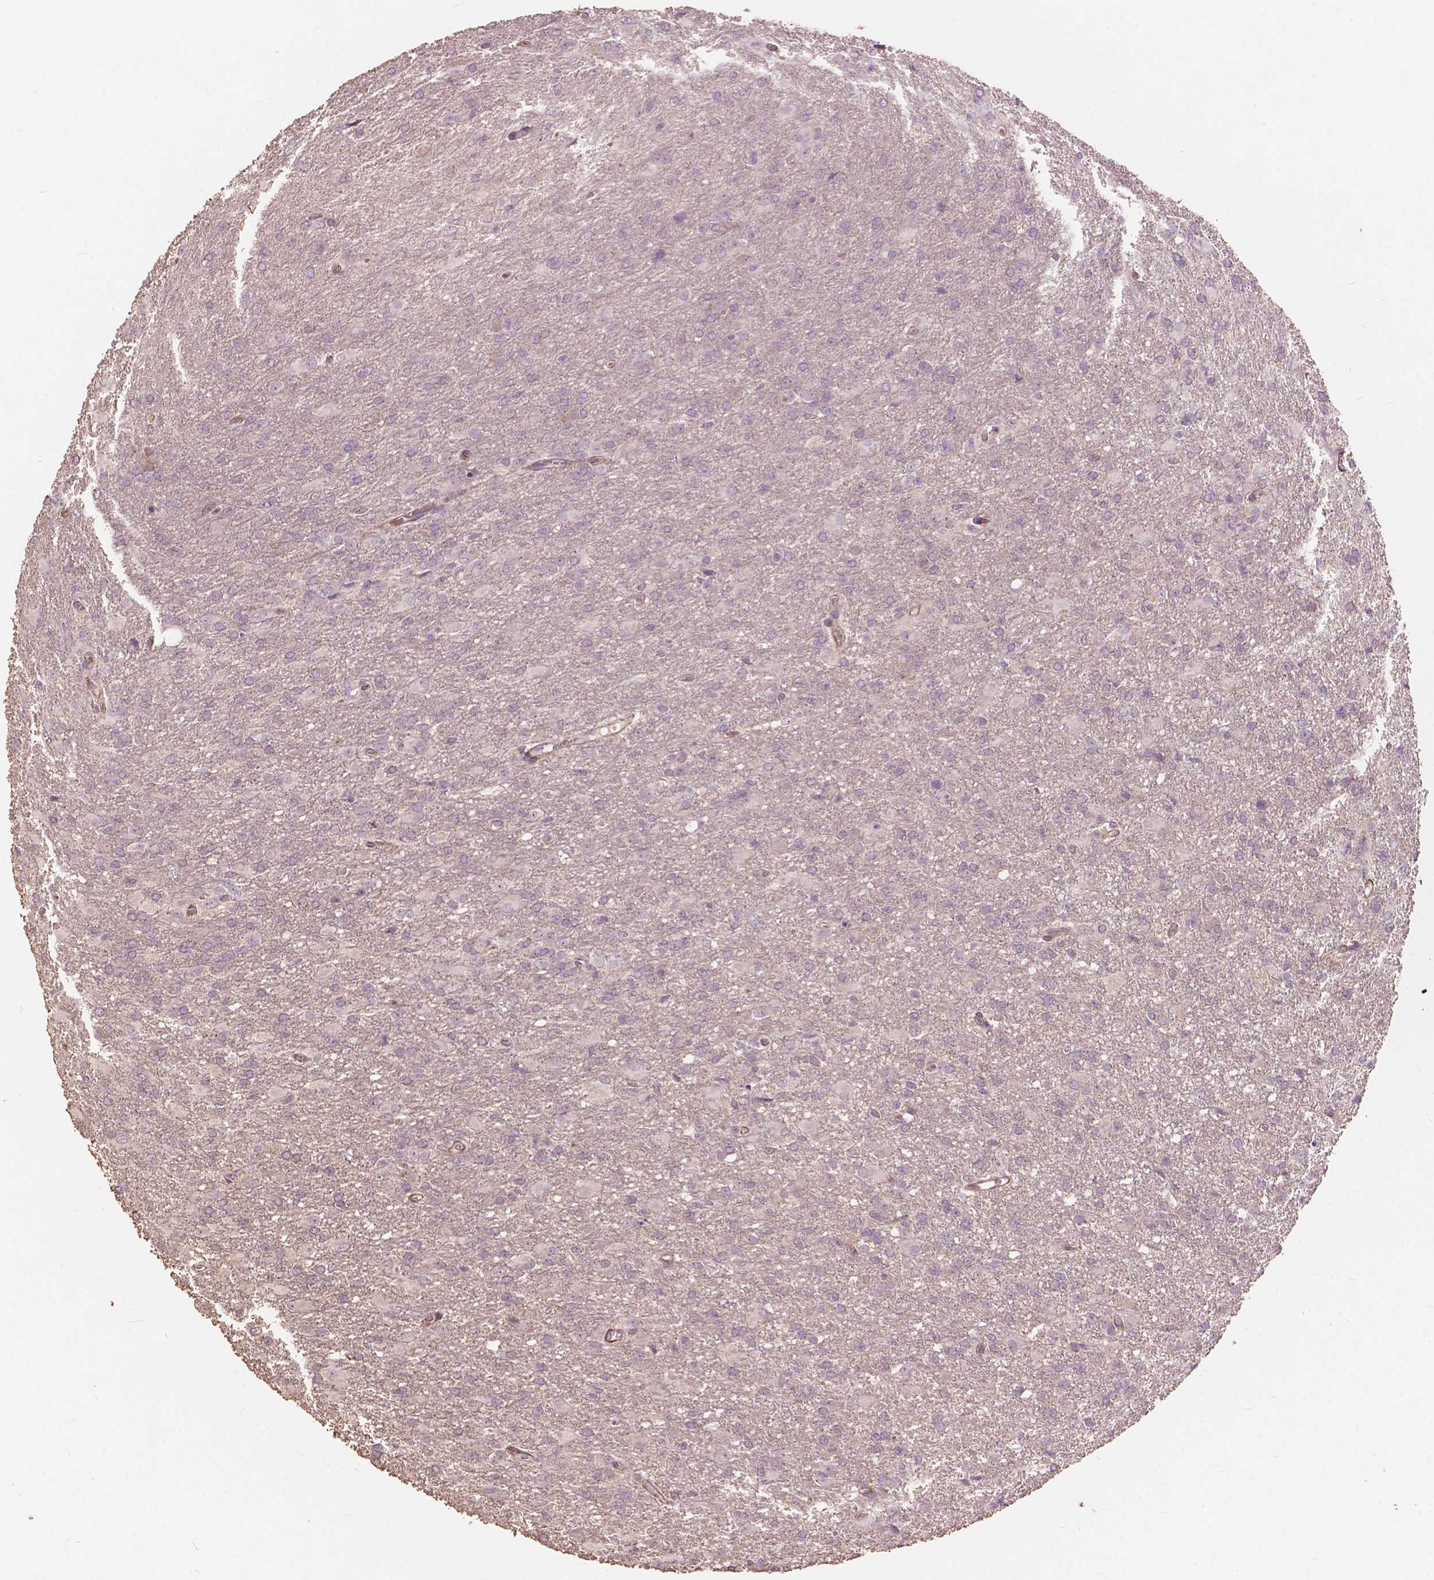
{"staining": {"intensity": "negative", "quantity": "none", "location": "none"}, "tissue": "glioma", "cell_type": "Tumor cells", "image_type": "cancer", "snomed": [{"axis": "morphology", "description": "Glioma, malignant, High grade"}, {"axis": "topography", "description": "Brain"}], "caption": "IHC micrograph of human malignant glioma (high-grade) stained for a protein (brown), which exhibits no staining in tumor cells.", "gene": "FNIP1", "patient": {"sex": "male", "age": 68}}